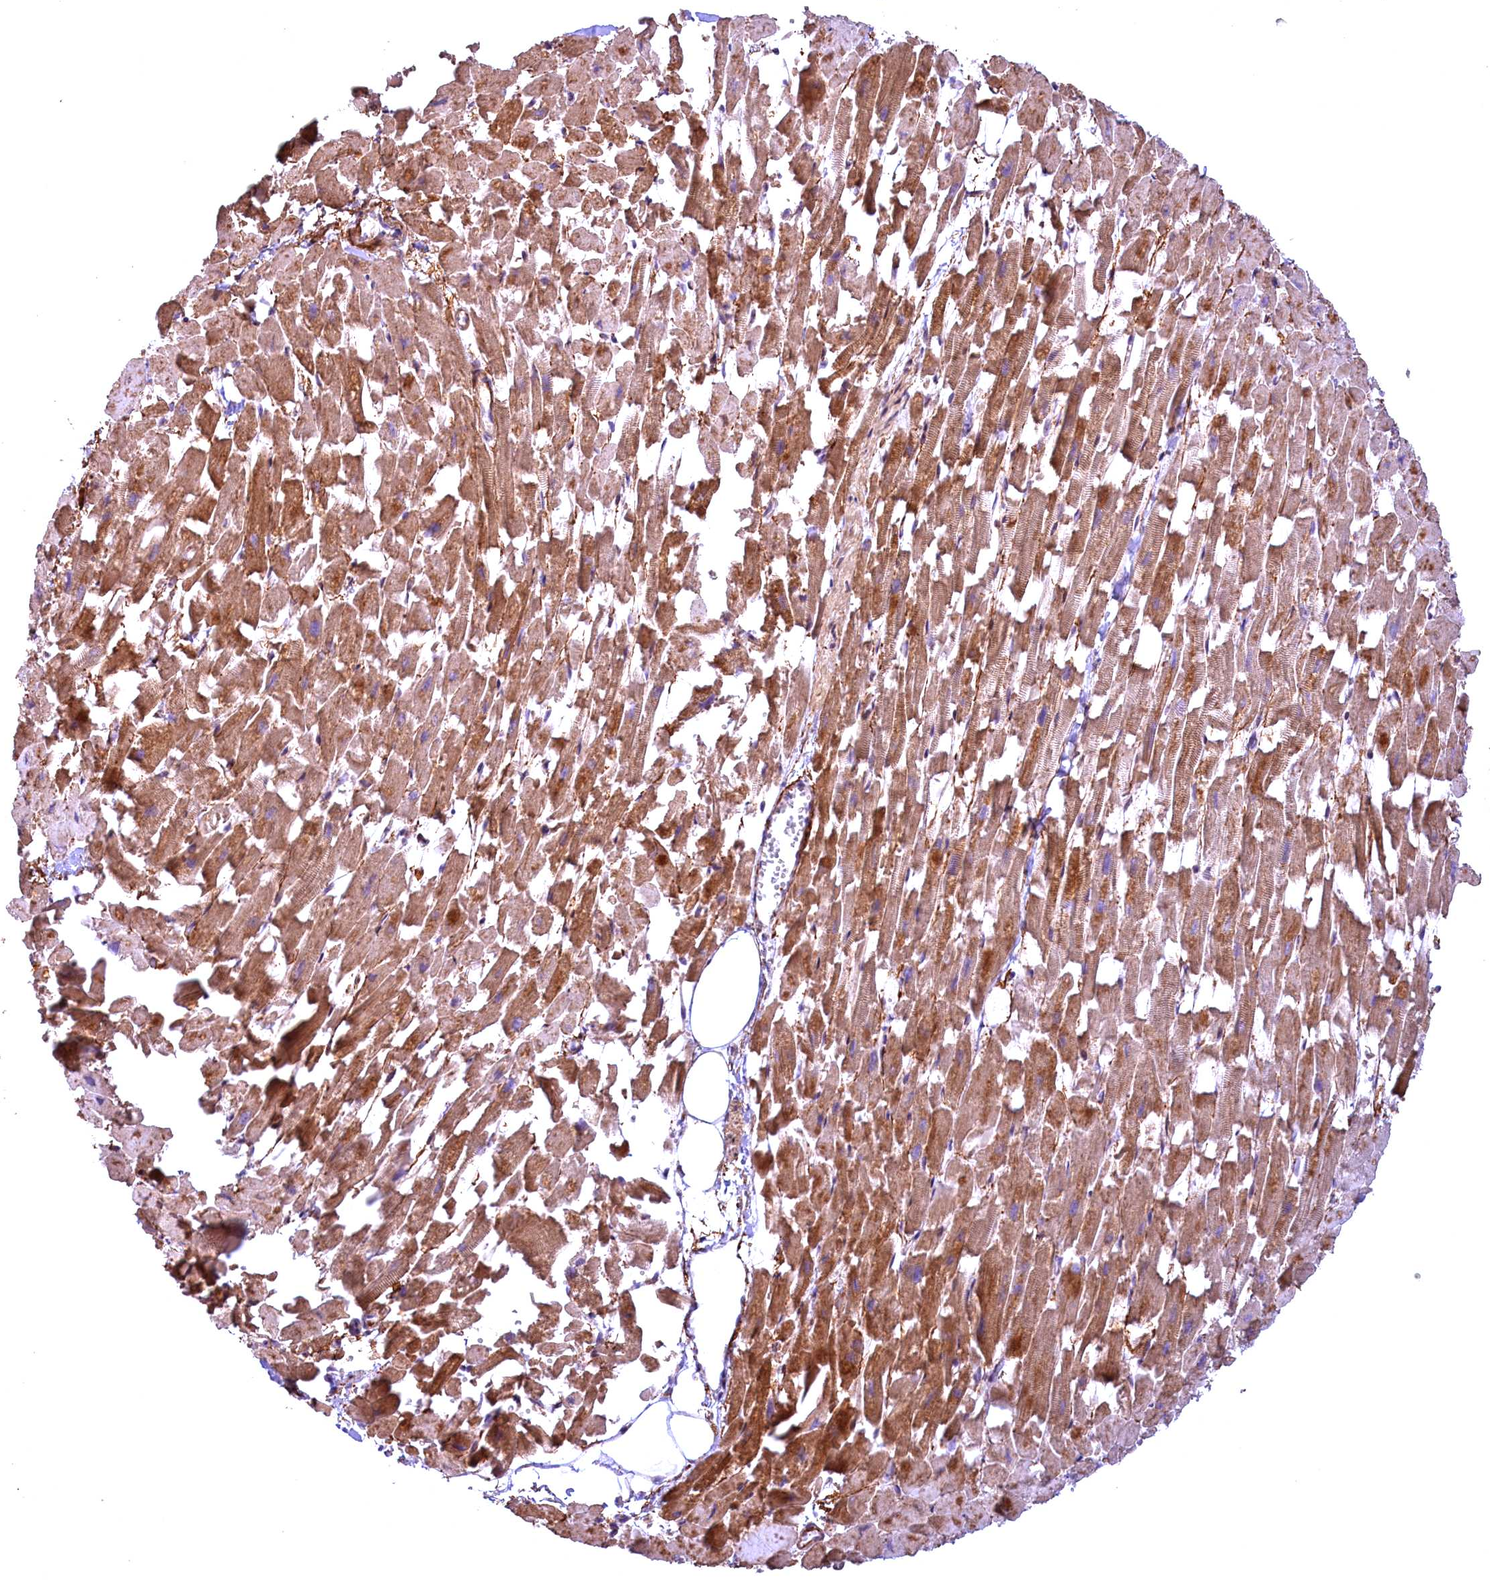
{"staining": {"intensity": "strong", "quantity": "25%-75%", "location": "cytoplasmic/membranous"}, "tissue": "heart muscle", "cell_type": "Cardiomyocytes", "image_type": "normal", "snomed": [{"axis": "morphology", "description": "Normal tissue, NOS"}, {"axis": "topography", "description": "Heart"}], "caption": "IHC staining of unremarkable heart muscle, which exhibits high levels of strong cytoplasmic/membranous expression in approximately 25%-75% of cardiomyocytes indicating strong cytoplasmic/membranous protein expression. The staining was performed using DAB (3,3'-diaminobenzidine) (brown) for protein detection and nuclei were counterstained in hematoxylin (blue).", "gene": "FUZ", "patient": {"sex": "female", "age": 64}}